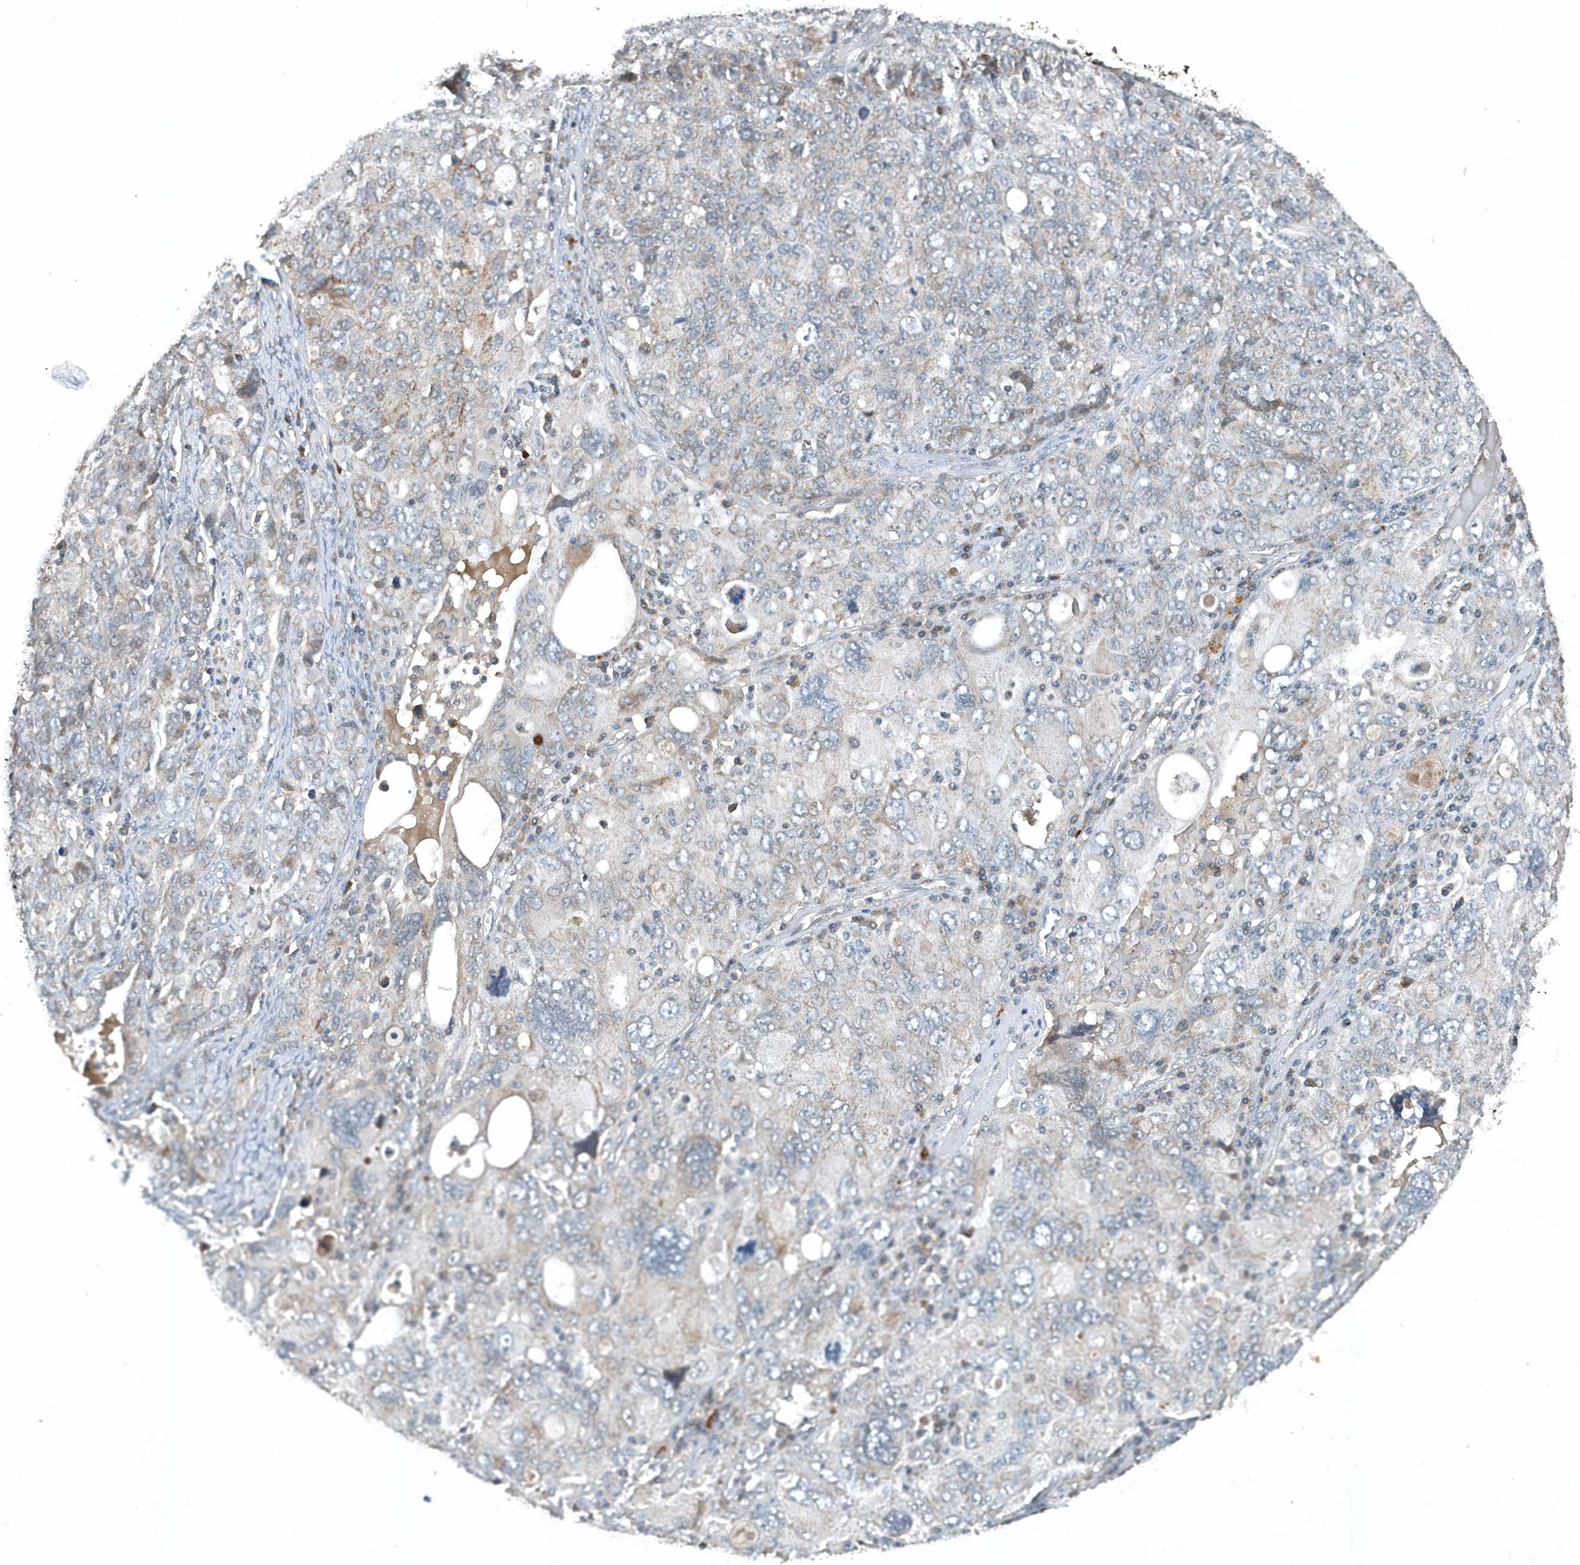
{"staining": {"intensity": "negative", "quantity": "none", "location": "none"}, "tissue": "ovarian cancer", "cell_type": "Tumor cells", "image_type": "cancer", "snomed": [{"axis": "morphology", "description": "Carcinoma, endometroid"}, {"axis": "topography", "description": "Ovary"}], "caption": "Image shows no significant protein staining in tumor cells of ovarian endometroid carcinoma.", "gene": "SCFD2", "patient": {"sex": "female", "age": 62}}